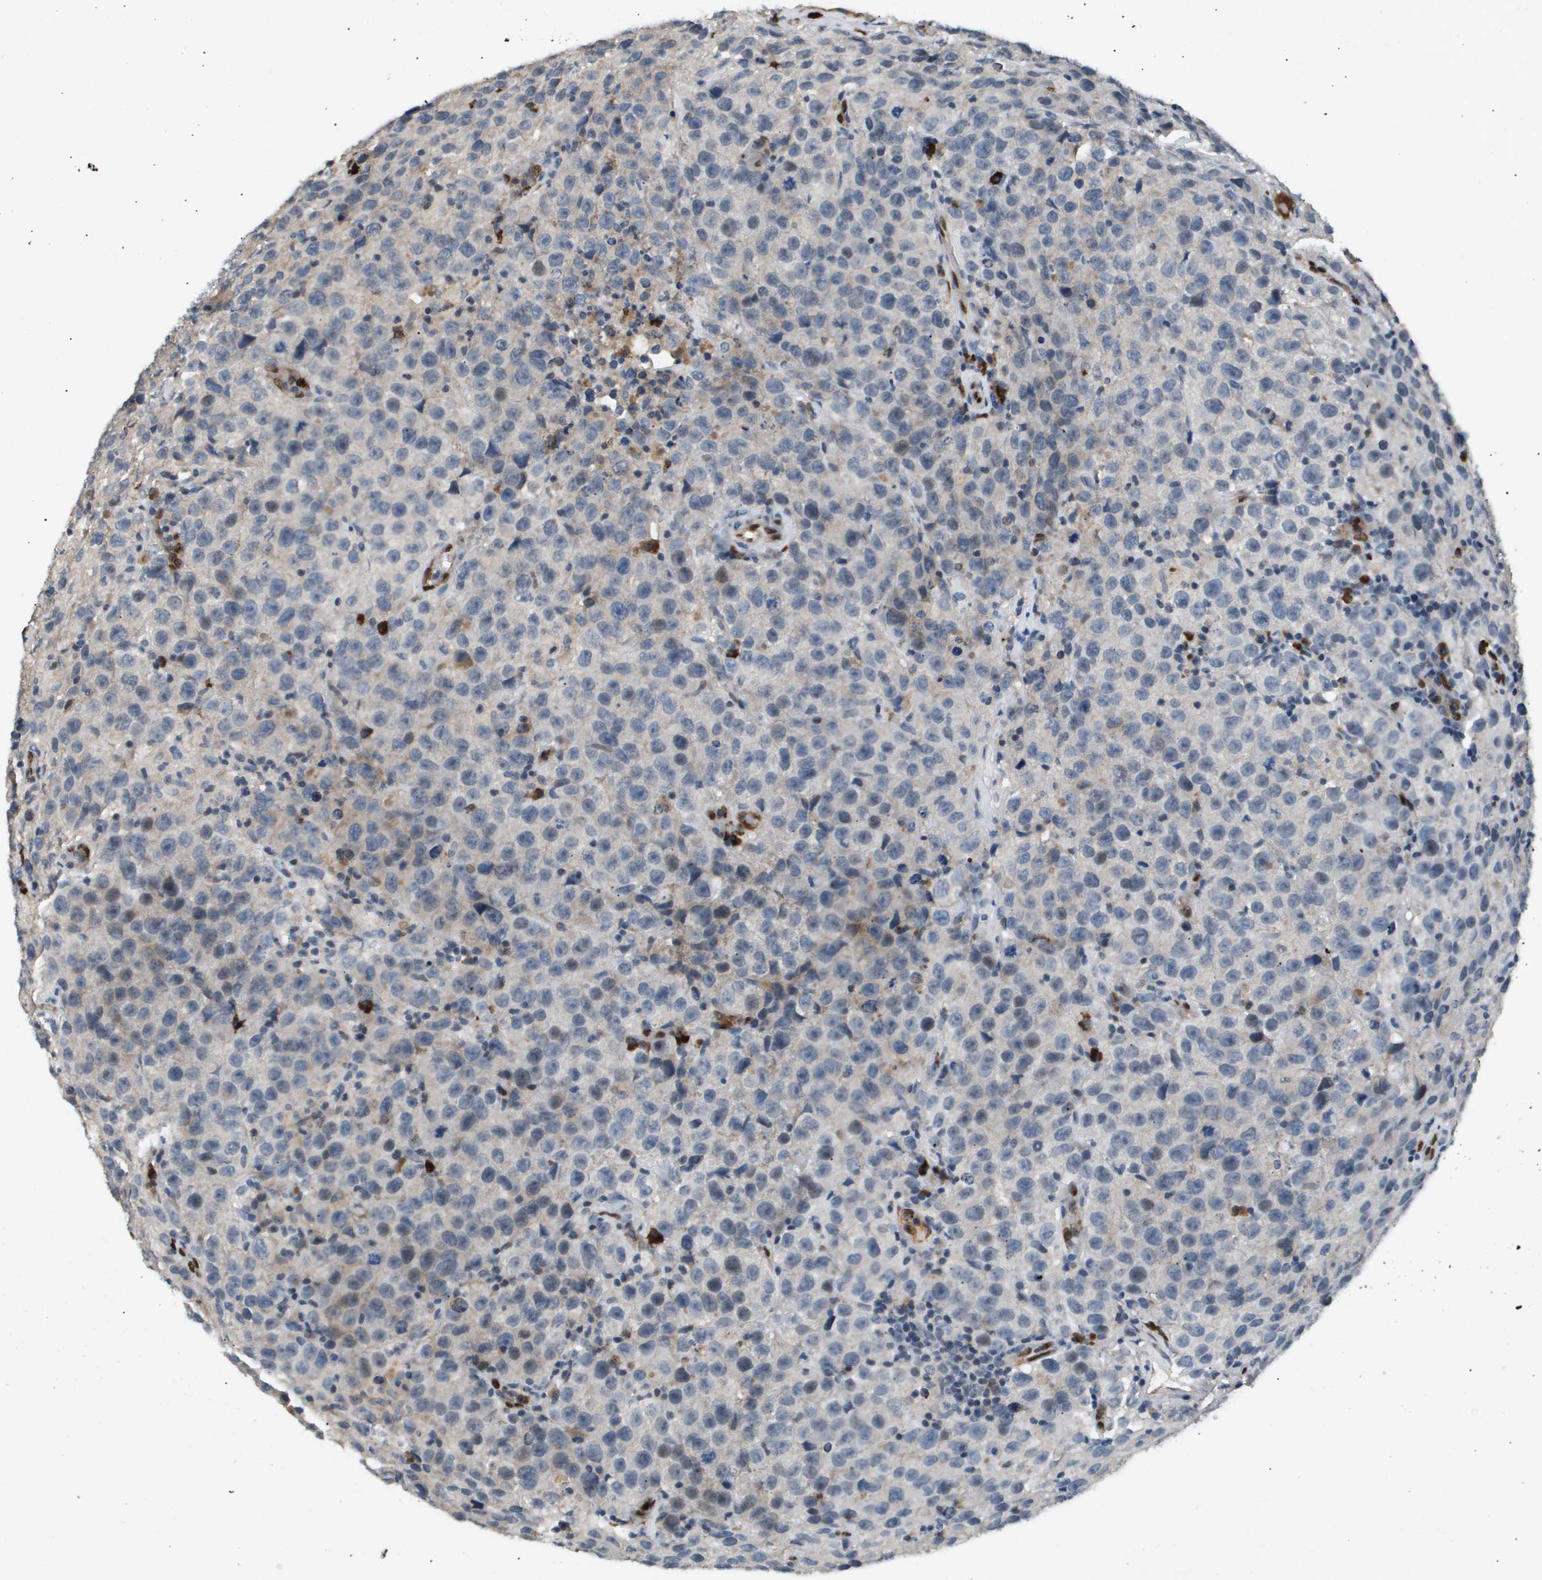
{"staining": {"intensity": "weak", "quantity": "<25%", "location": "cytoplasmic/membranous"}, "tissue": "testis cancer", "cell_type": "Tumor cells", "image_type": "cancer", "snomed": [{"axis": "morphology", "description": "Seminoma, NOS"}, {"axis": "topography", "description": "Testis"}], "caption": "Testis cancer (seminoma) was stained to show a protein in brown. There is no significant staining in tumor cells.", "gene": "ERG", "patient": {"sex": "male", "age": 52}}